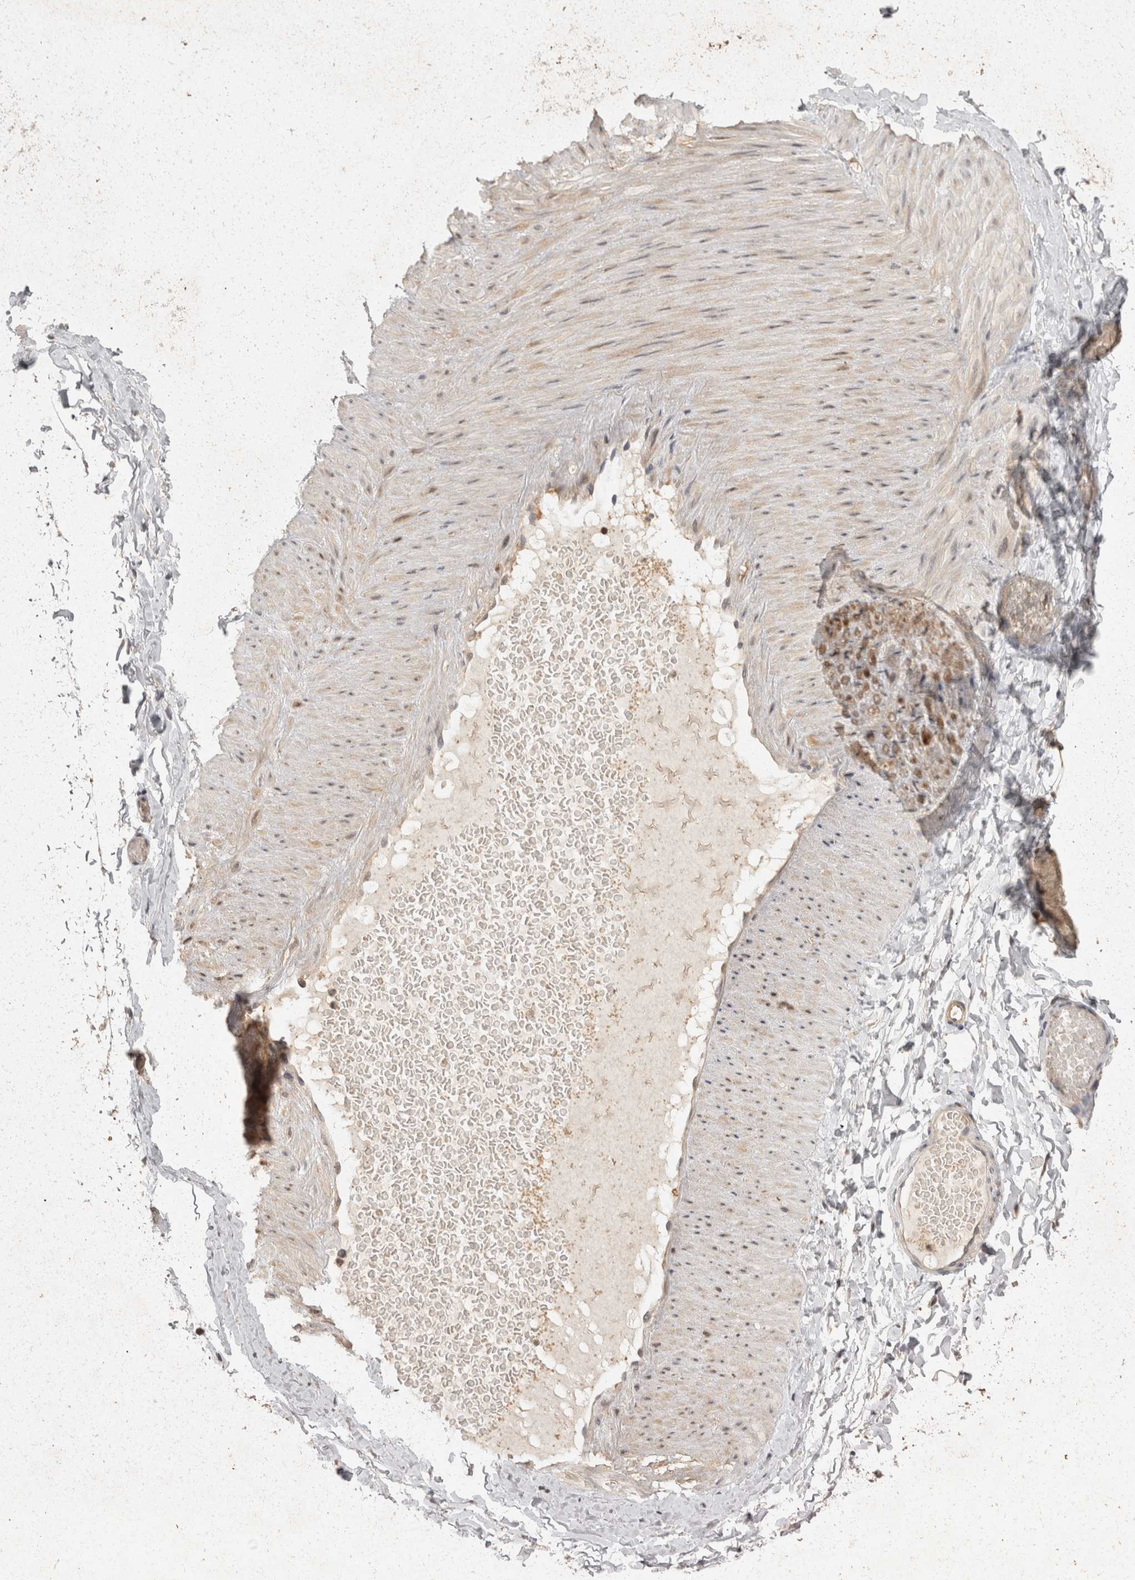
{"staining": {"intensity": "moderate", "quantity": "<25%", "location": "cytoplasmic/membranous,nuclear"}, "tissue": "adipose tissue", "cell_type": "Adipocytes", "image_type": "normal", "snomed": [{"axis": "morphology", "description": "Normal tissue, NOS"}, {"axis": "topography", "description": "Adipose tissue"}, {"axis": "topography", "description": "Vascular tissue"}, {"axis": "topography", "description": "Peripheral nerve tissue"}], "caption": "IHC micrograph of benign adipose tissue stained for a protein (brown), which shows low levels of moderate cytoplasmic/membranous,nuclear positivity in approximately <25% of adipocytes.", "gene": "ACAT2", "patient": {"sex": "male", "age": 25}}